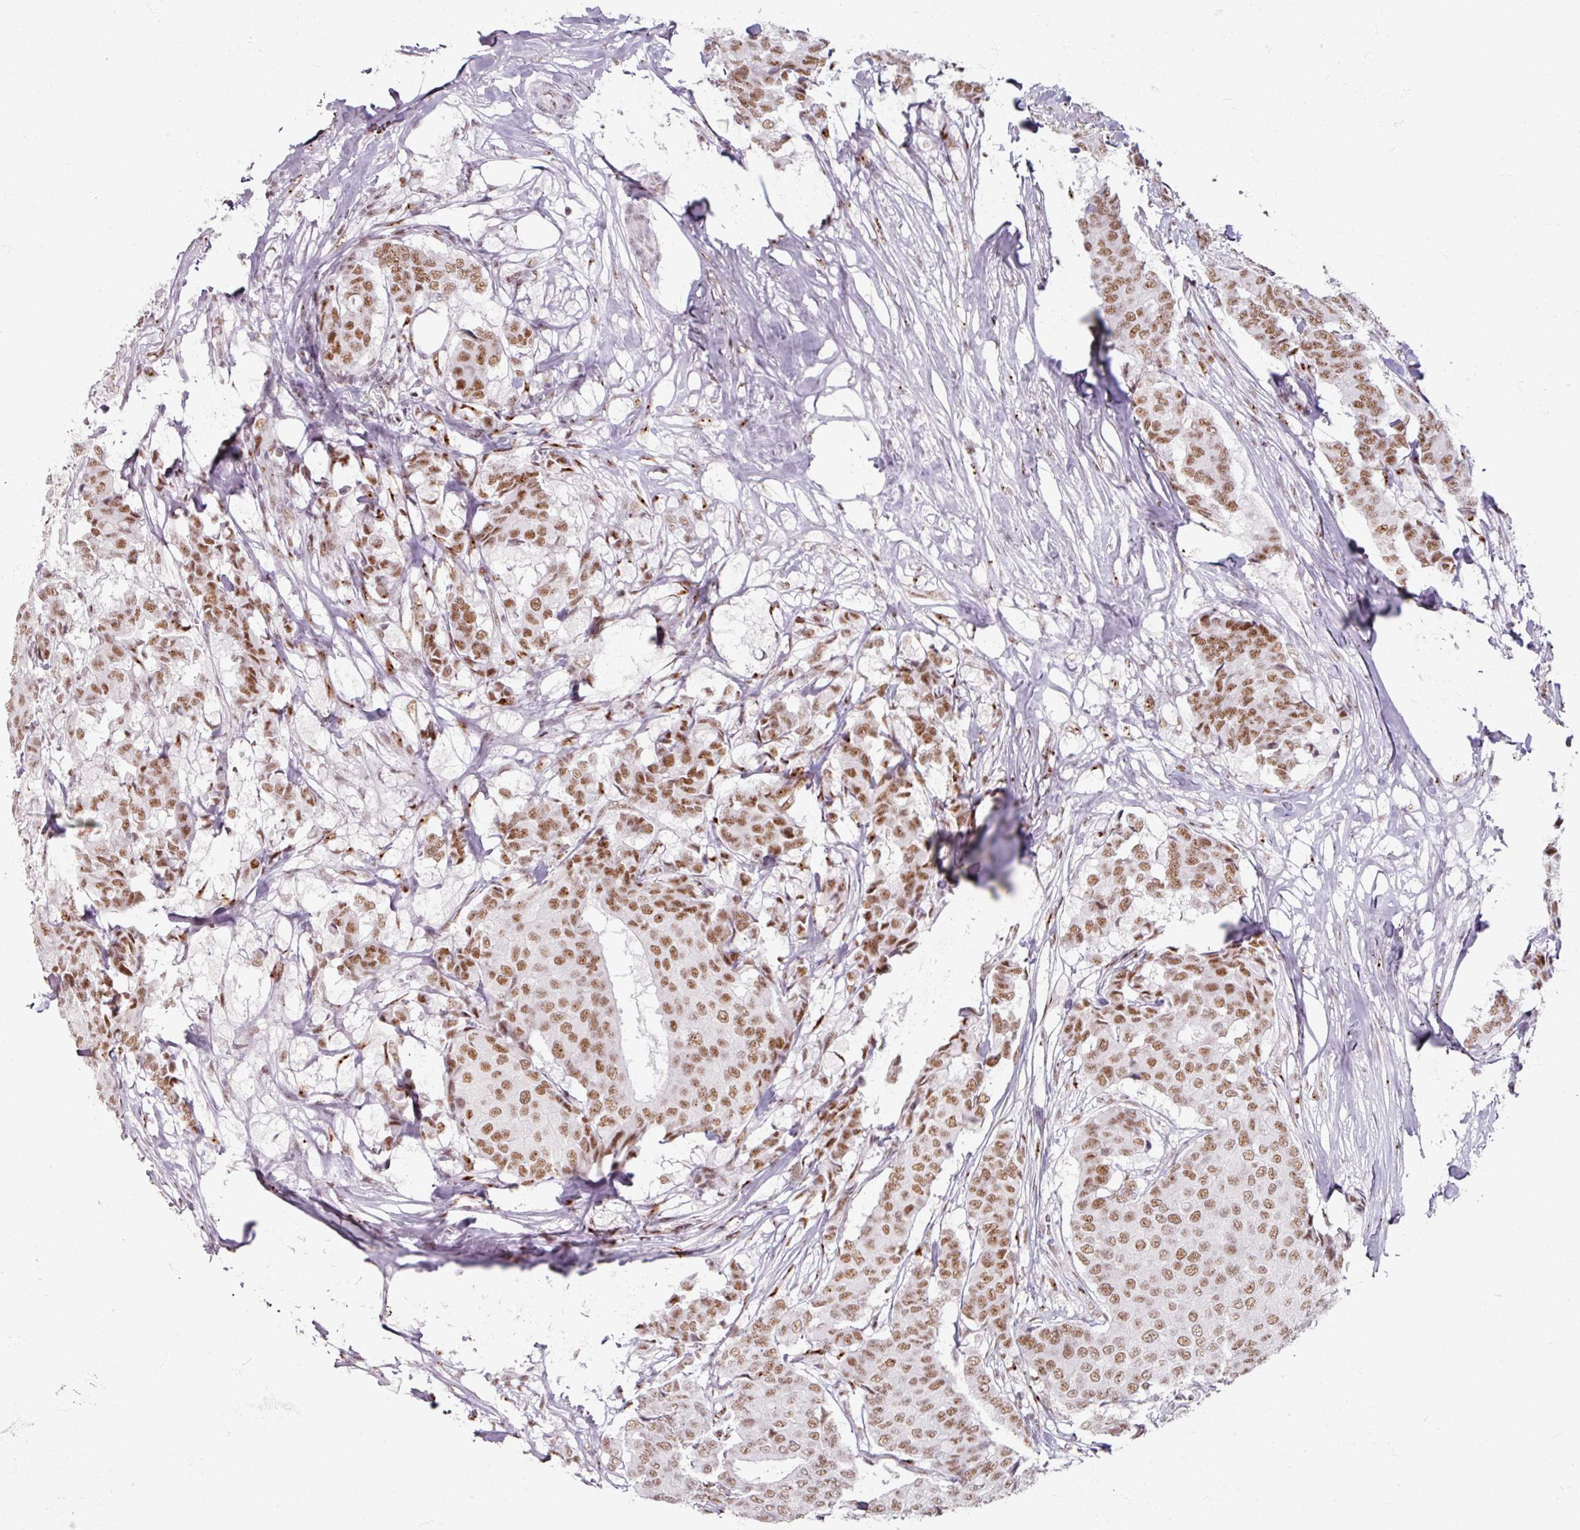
{"staining": {"intensity": "moderate", "quantity": ">75%", "location": "nuclear"}, "tissue": "breast cancer", "cell_type": "Tumor cells", "image_type": "cancer", "snomed": [{"axis": "morphology", "description": "Duct carcinoma"}, {"axis": "topography", "description": "Breast"}], "caption": "A brown stain labels moderate nuclear staining of a protein in breast cancer tumor cells.", "gene": "ADAR", "patient": {"sex": "female", "age": 75}}